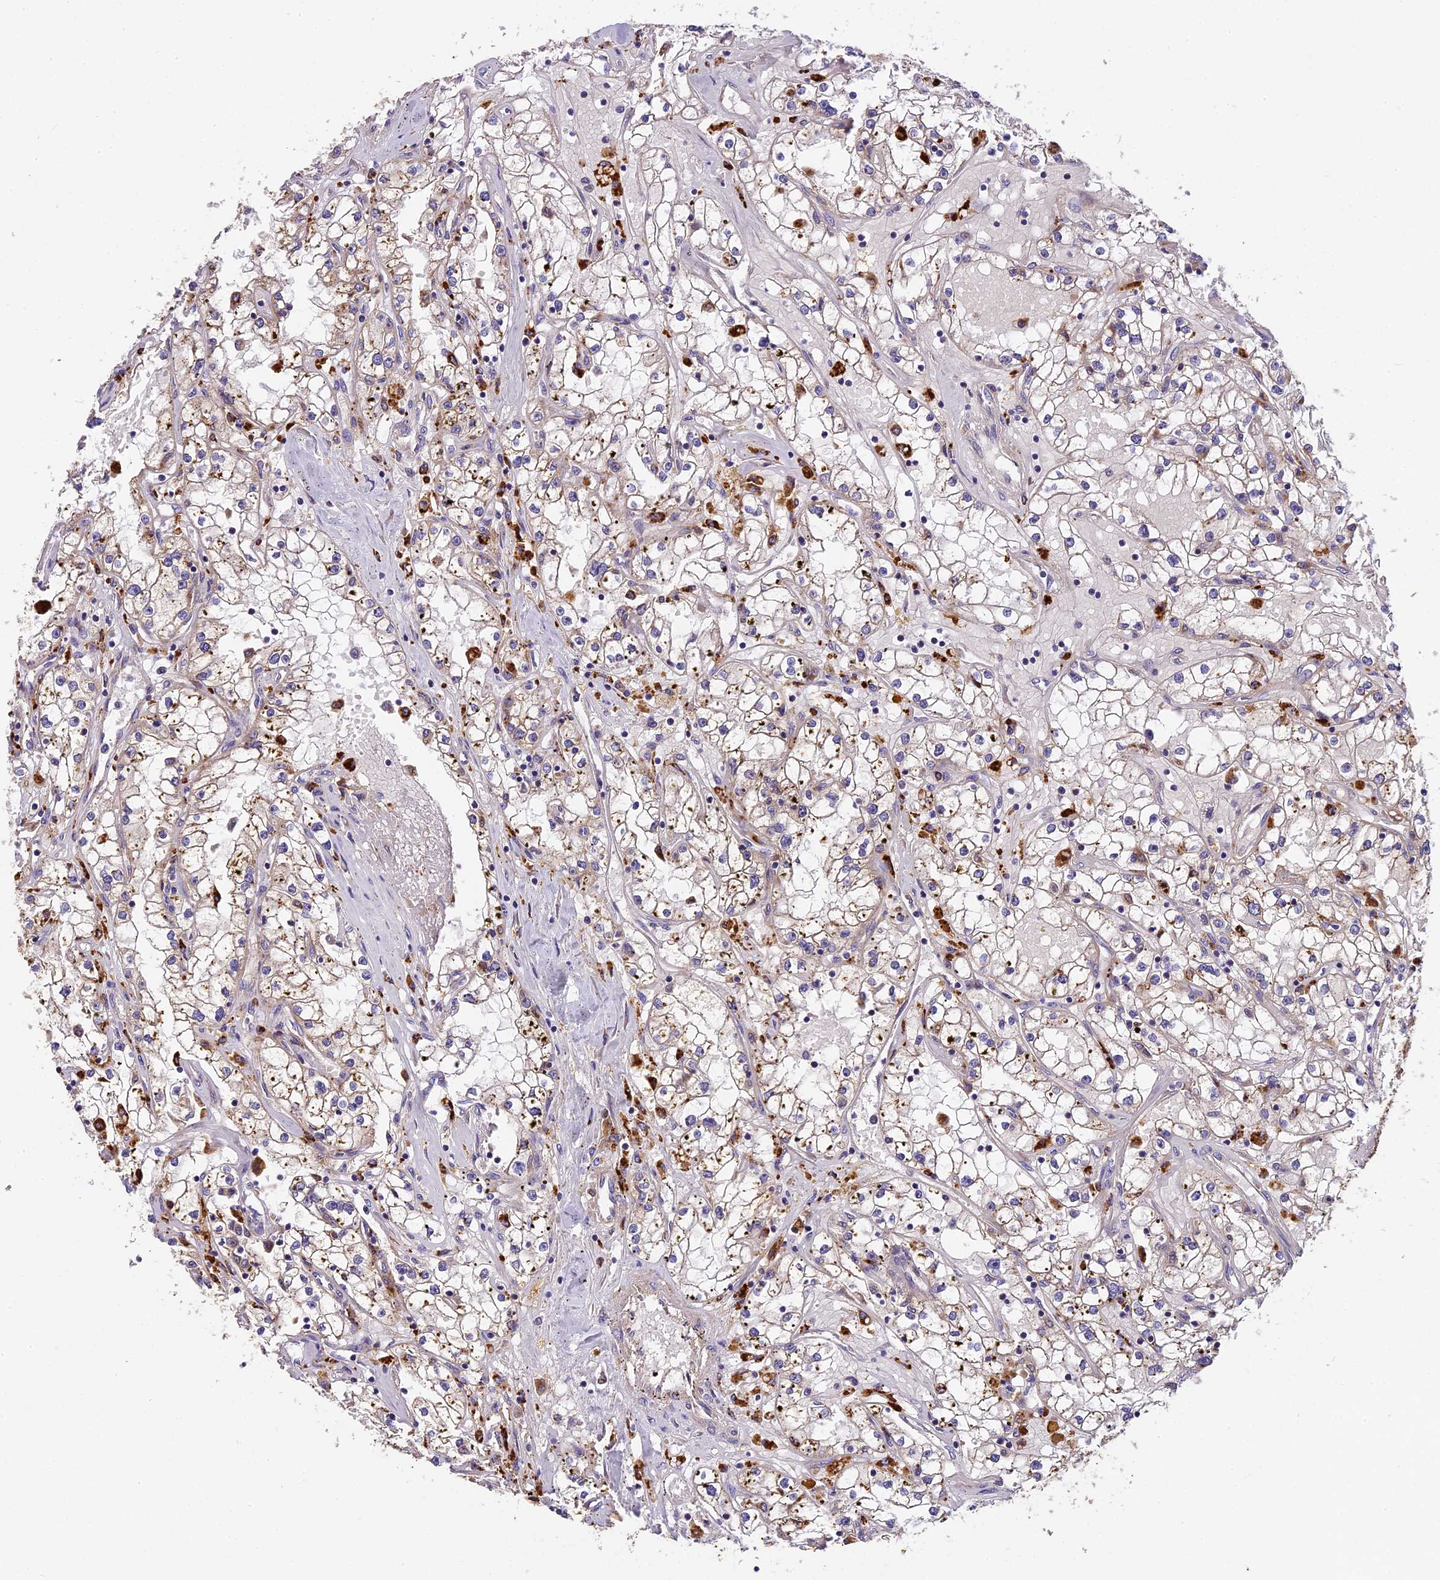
{"staining": {"intensity": "weak", "quantity": "25%-75%", "location": "cytoplasmic/membranous"}, "tissue": "renal cancer", "cell_type": "Tumor cells", "image_type": "cancer", "snomed": [{"axis": "morphology", "description": "Adenocarcinoma, NOS"}, {"axis": "topography", "description": "Kidney"}], "caption": "Immunohistochemical staining of renal cancer shows low levels of weak cytoplasmic/membranous protein positivity in approximately 25%-75% of tumor cells.", "gene": "COPE", "patient": {"sex": "male", "age": 56}}